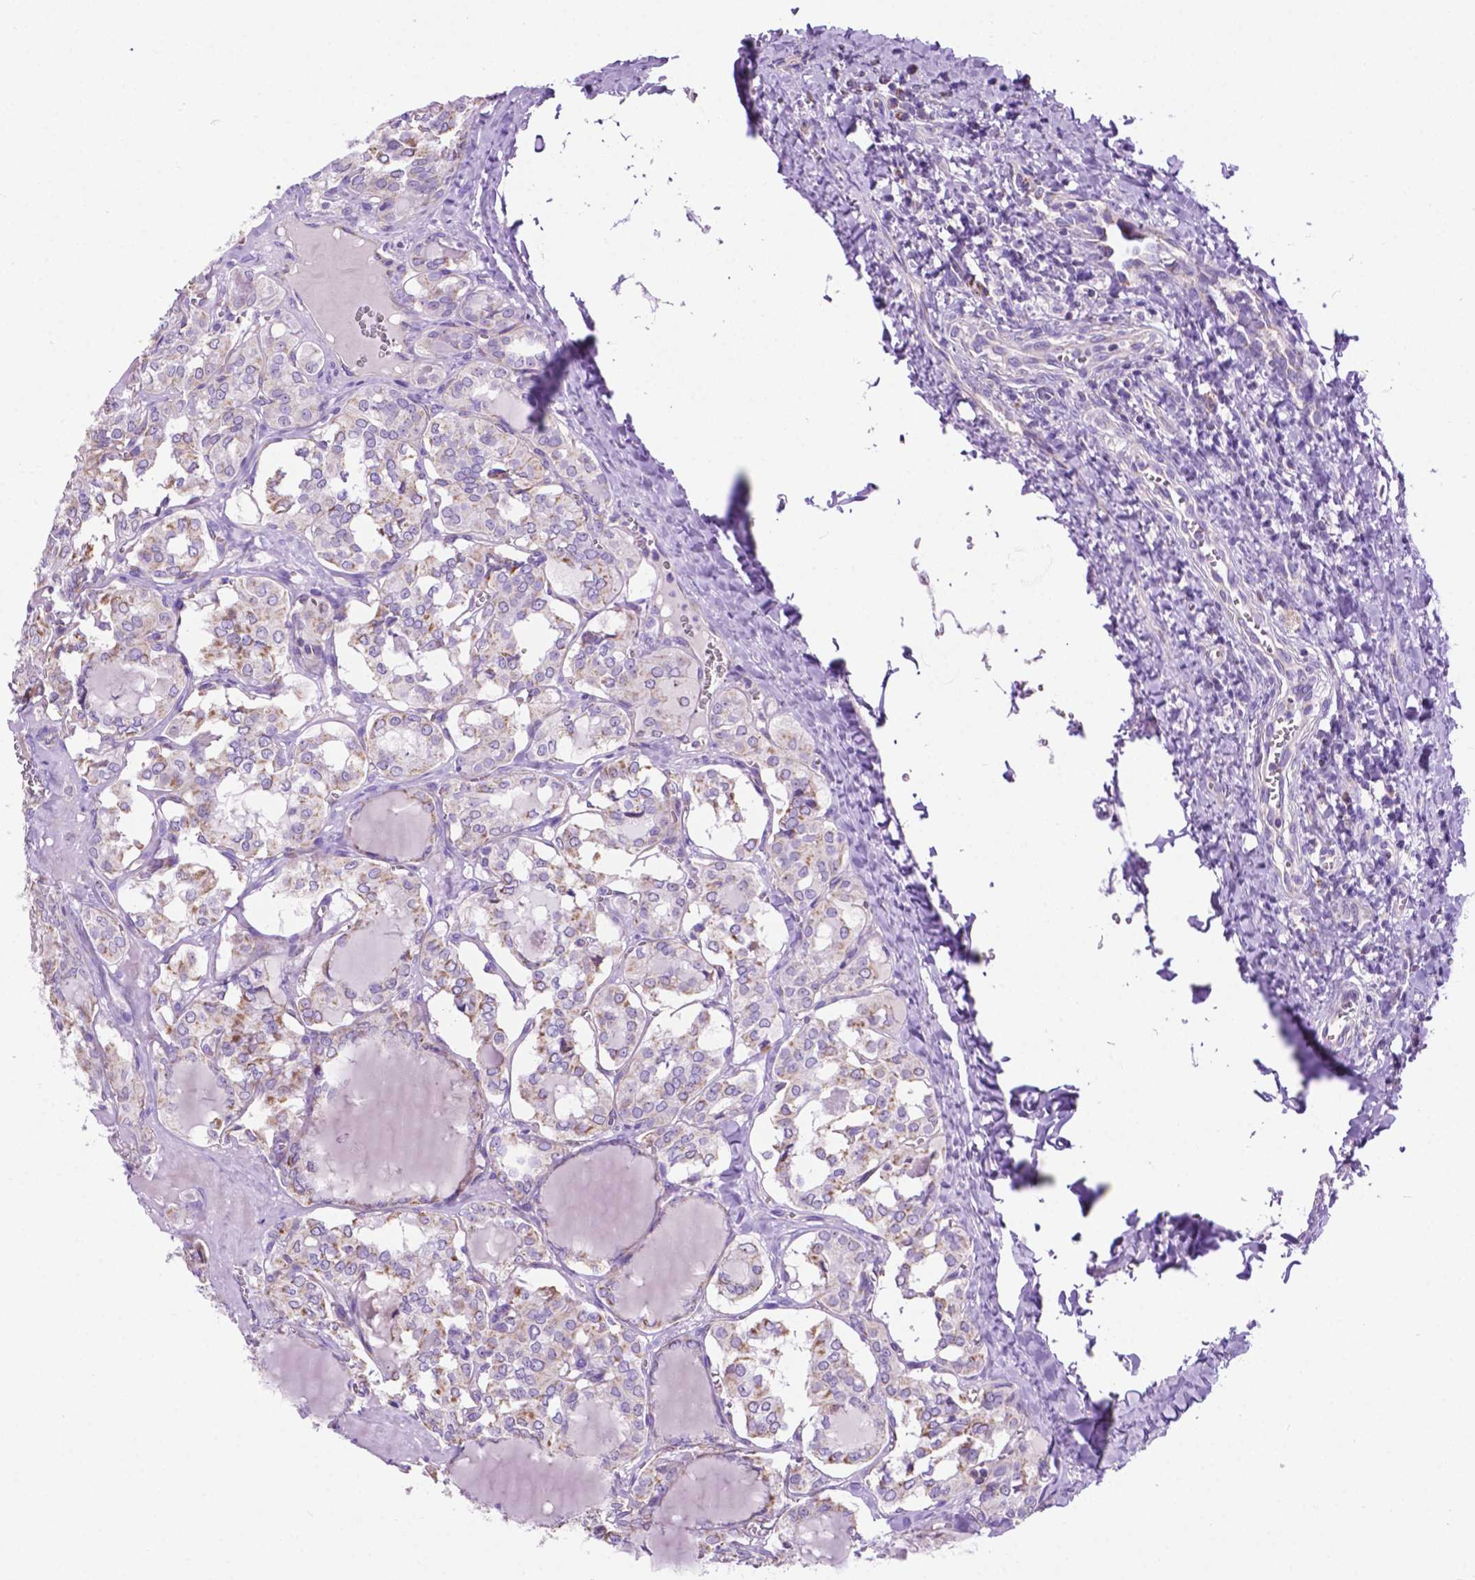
{"staining": {"intensity": "weak", "quantity": "25%-75%", "location": "cytoplasmic/membranous"}, "tissue": "thyroid cancer", "cell_type": "Tumor cells", "image_type": "cancer", "snomed": [{"axis": "morphology", "description": "Papillary adenocarcinoma, NOS"}, {"axis": "topography", "description": "Thyroid gland"}], "caption": "This is an image of immunohistochemistry staining of thyroid cancer (papillary adenocarcinoma), which shows weak staining in the cytoplasmic/membranous of tumor cells.", "gene": "PHYHIP", "patient": {"sex": "female", "age": 41}}